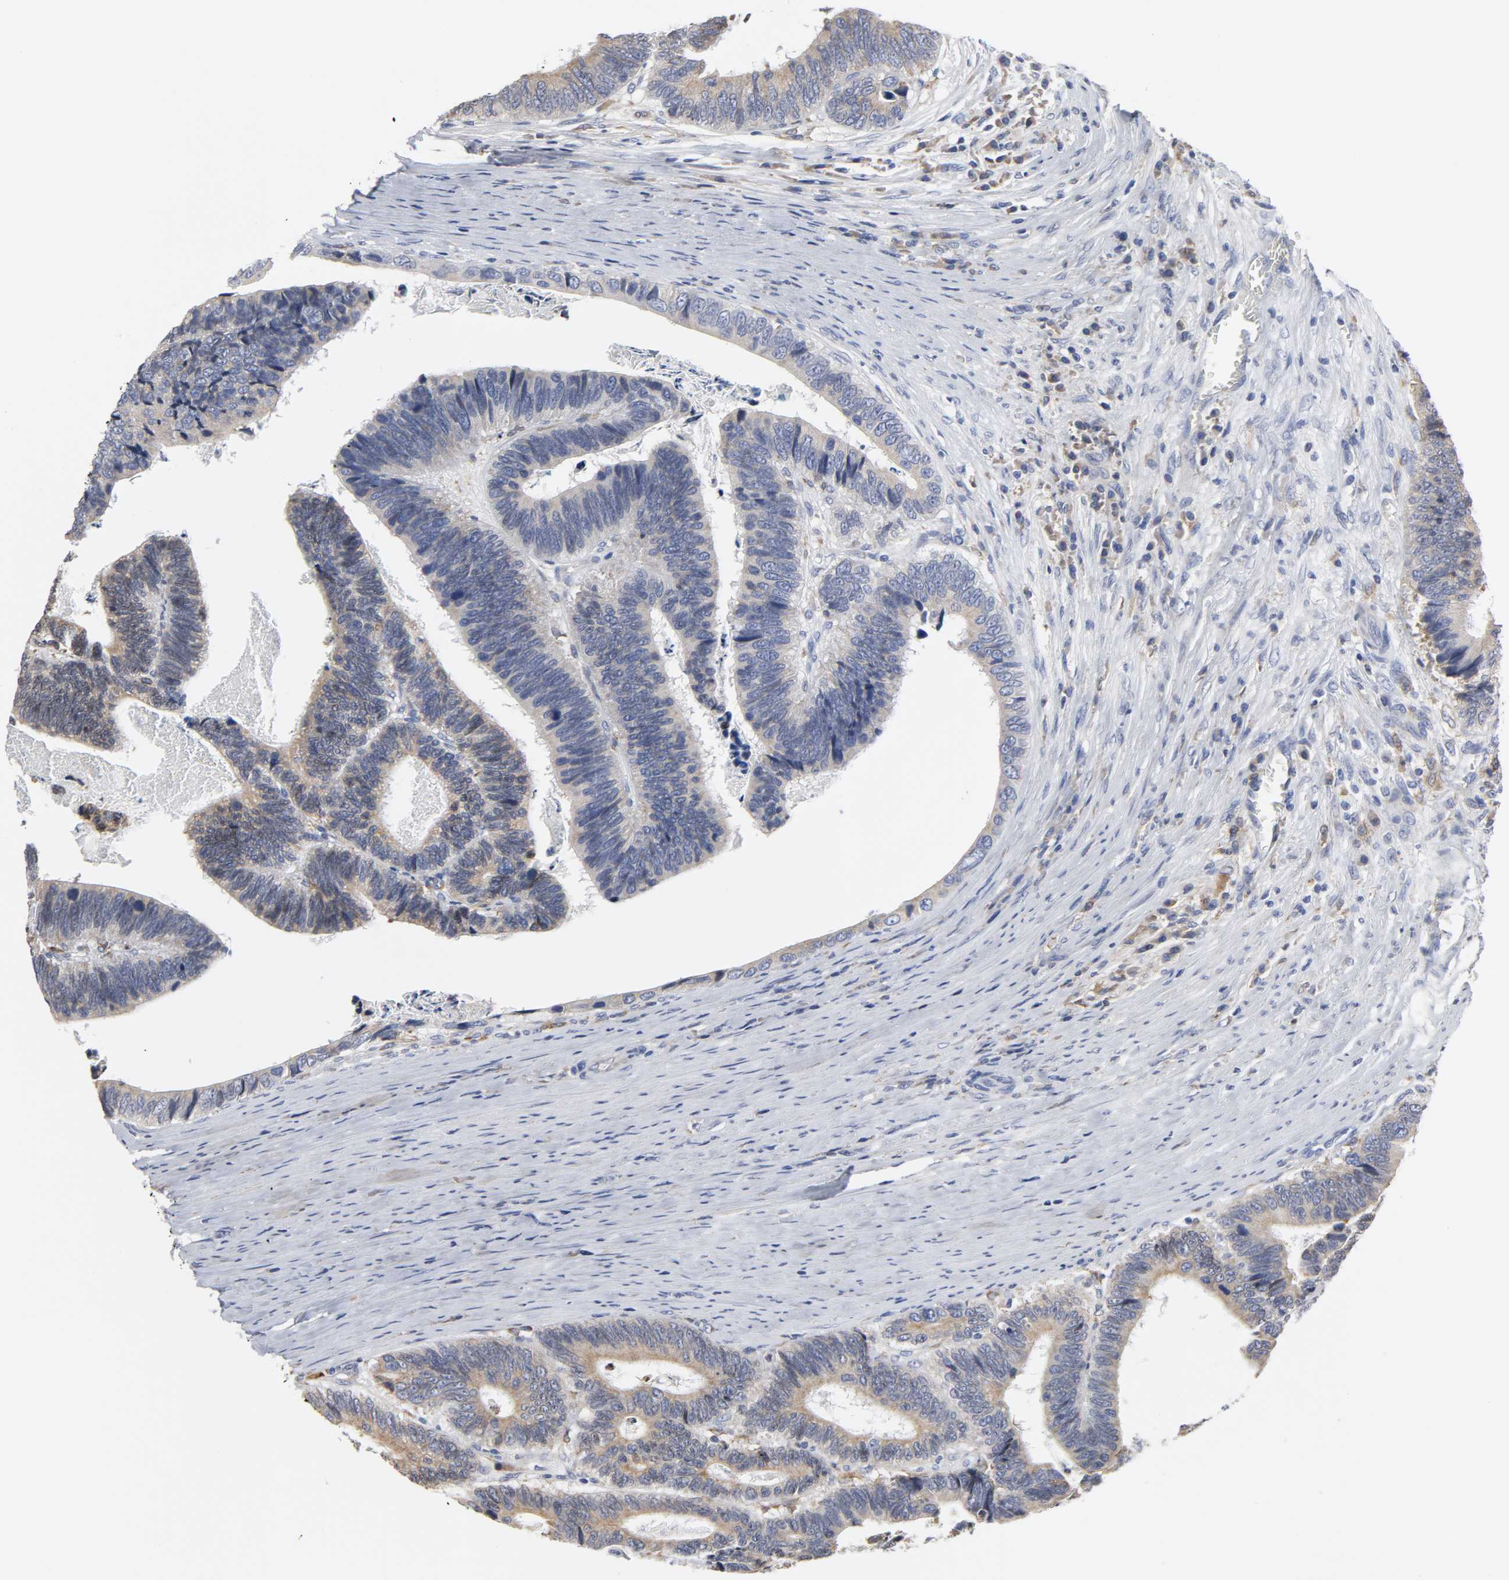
{"staining": {"intensity": "weak", "quantity": ">75%", "location": "cytoplasmic/membranous"}, "tissue": "colorectal cancer", "cell_type": "Tumor cells", "image_type": "cancer", "snomed": [{"axis": "morphology", "description": "Adenocarcinoma, NOS"}, {"axis": "topography", "description": "Colon"}], "caption": "Immunohistochemical staining of colorectal cancer (adenocarcinoma) demonstrates low levels of weak cytoplasmic/membranous expression in about >75% of tumor cells.", "gene": "HCK", "patient": {"sex": "male", "age": 72}}